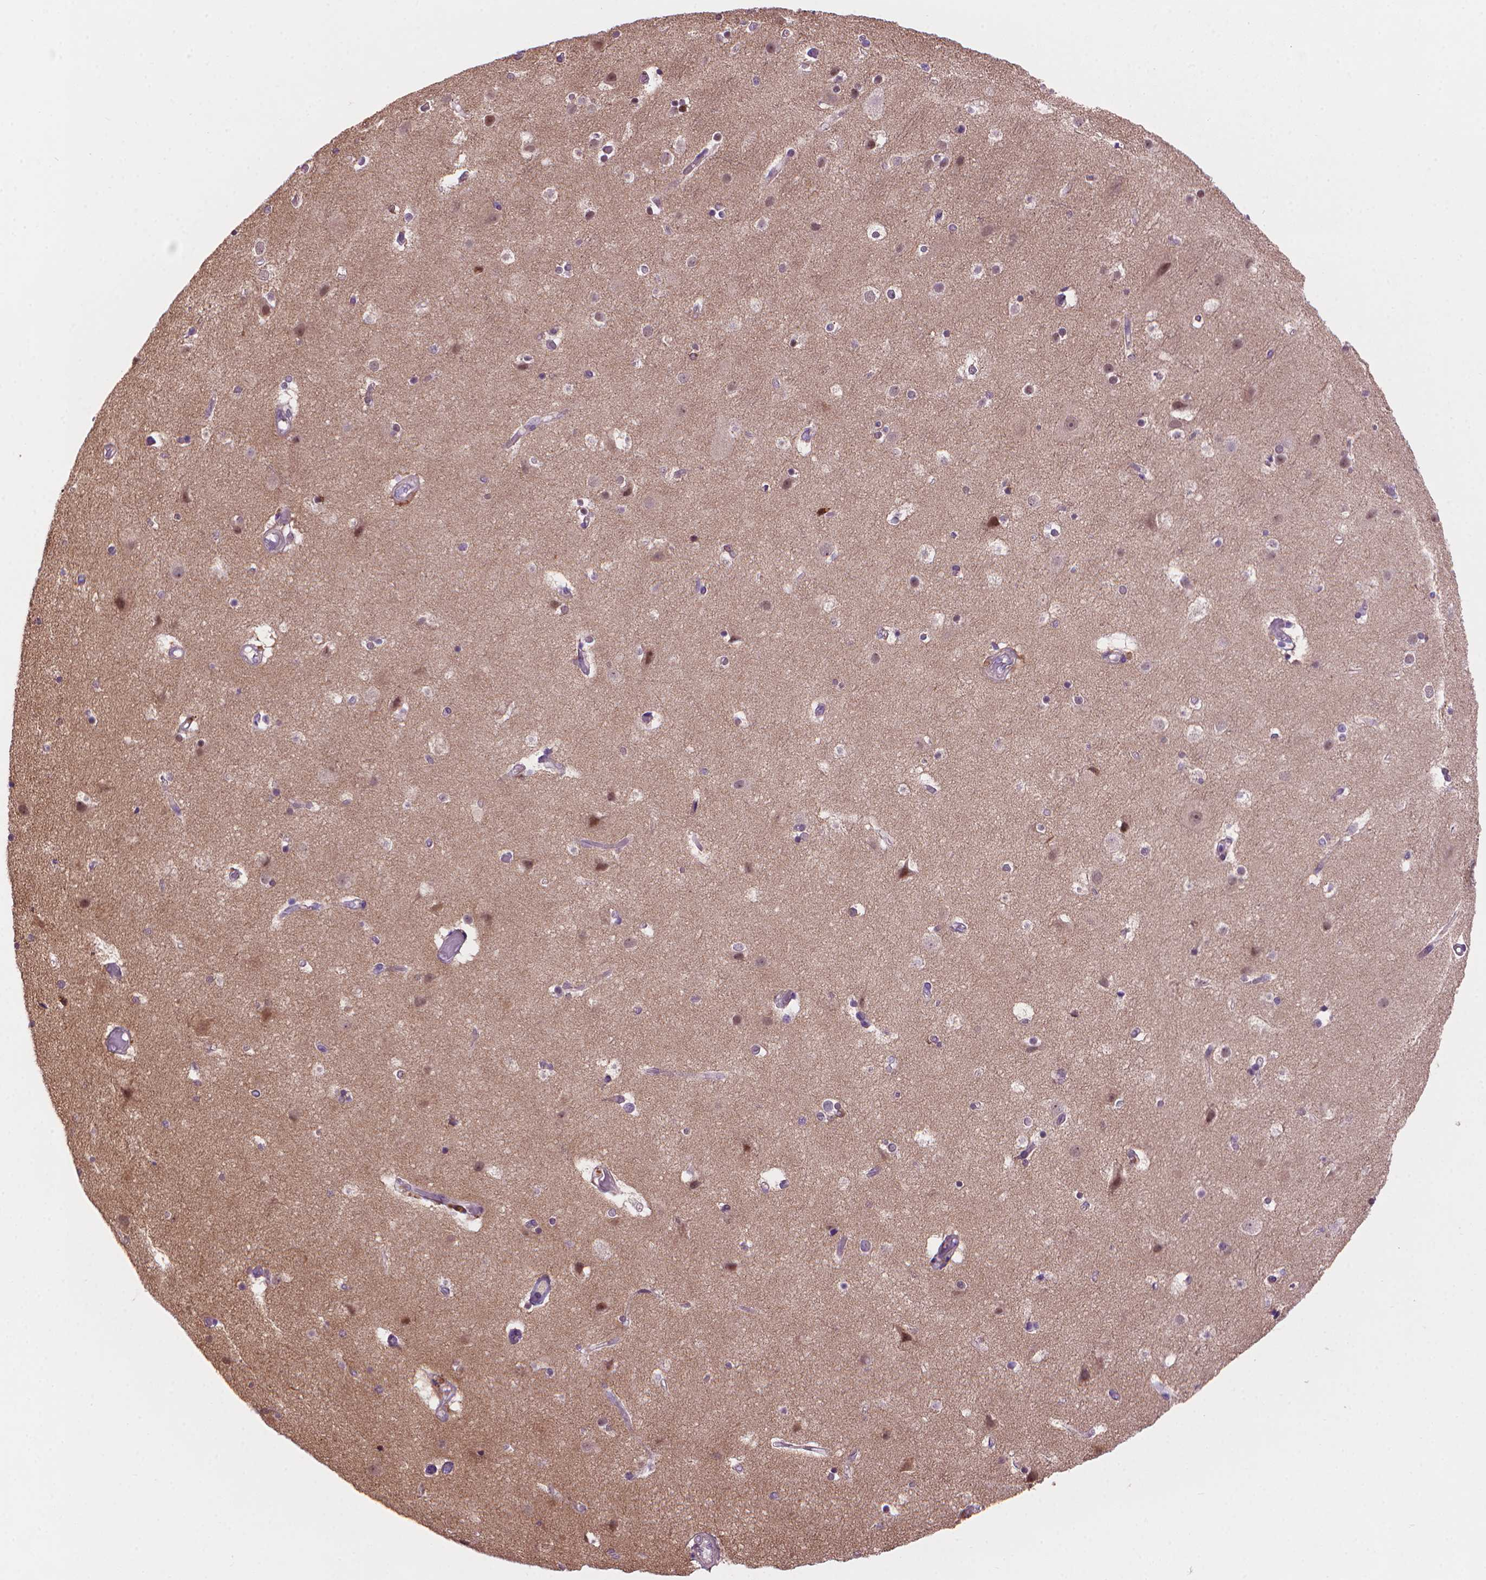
{"staining": {"intensity": "moderate", "quantity": "25%-75%", "location": "cytoplasmic/membranous"}, "tissue": "cerebral cortex", "cell_type": "Endothelial cells", "image_type": "normal", "snomed": [{"axis": "morphology", "description": "Normal tissue, NOS"}, {"axis": "topography", "description": "Cerebral cortex"}], "caption": "Human cerebral cortex stained with a brown dye displays moderate cytoplasmic/membranous positive staining in approximately 25%-75% of endothelial cells.", "gene": "AMMECR1L", "patient": {"sex": "female", "age": 52}}